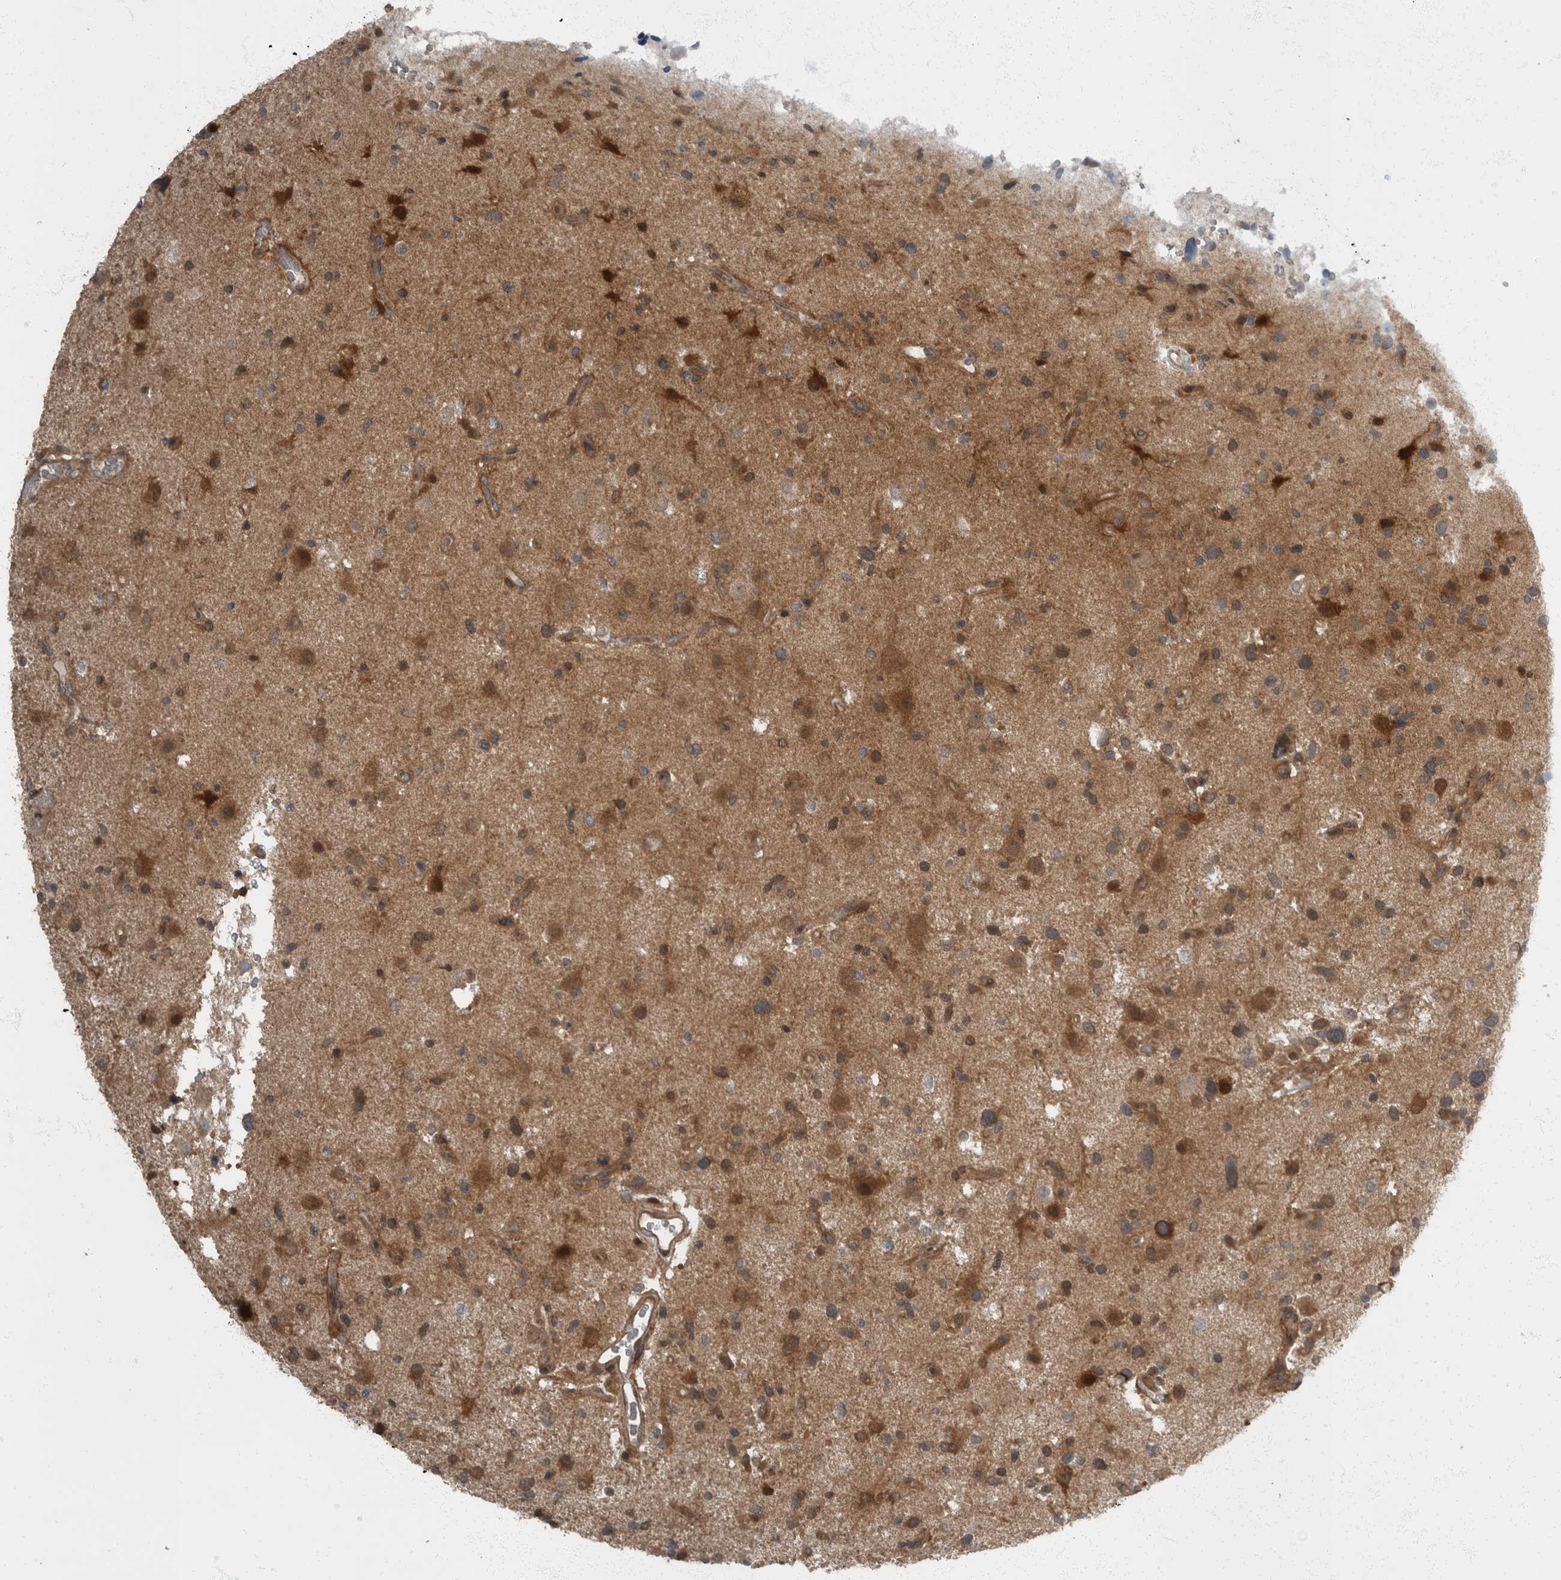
{"staining": {"intensity": "moderate", "quantity": ">75%", "location": "cytoplasmic/membranous"}, "tissue": "glioma", "cell_type": "Tumor cells", "image_type": "cancer", "snomed": [{"axis": "morphology", "description": "Glioma, malignant, High grade"}, {"axis": "topography", "description": "Brain"}], "caption": "The immunohistochemical stain shows moderate cytoplasmic/membranous staining in tumor cells of malignant glioma (high-grade) tissue.", "gene": "RABGGTB", "patient": {"sex": "male", "age": 33}}